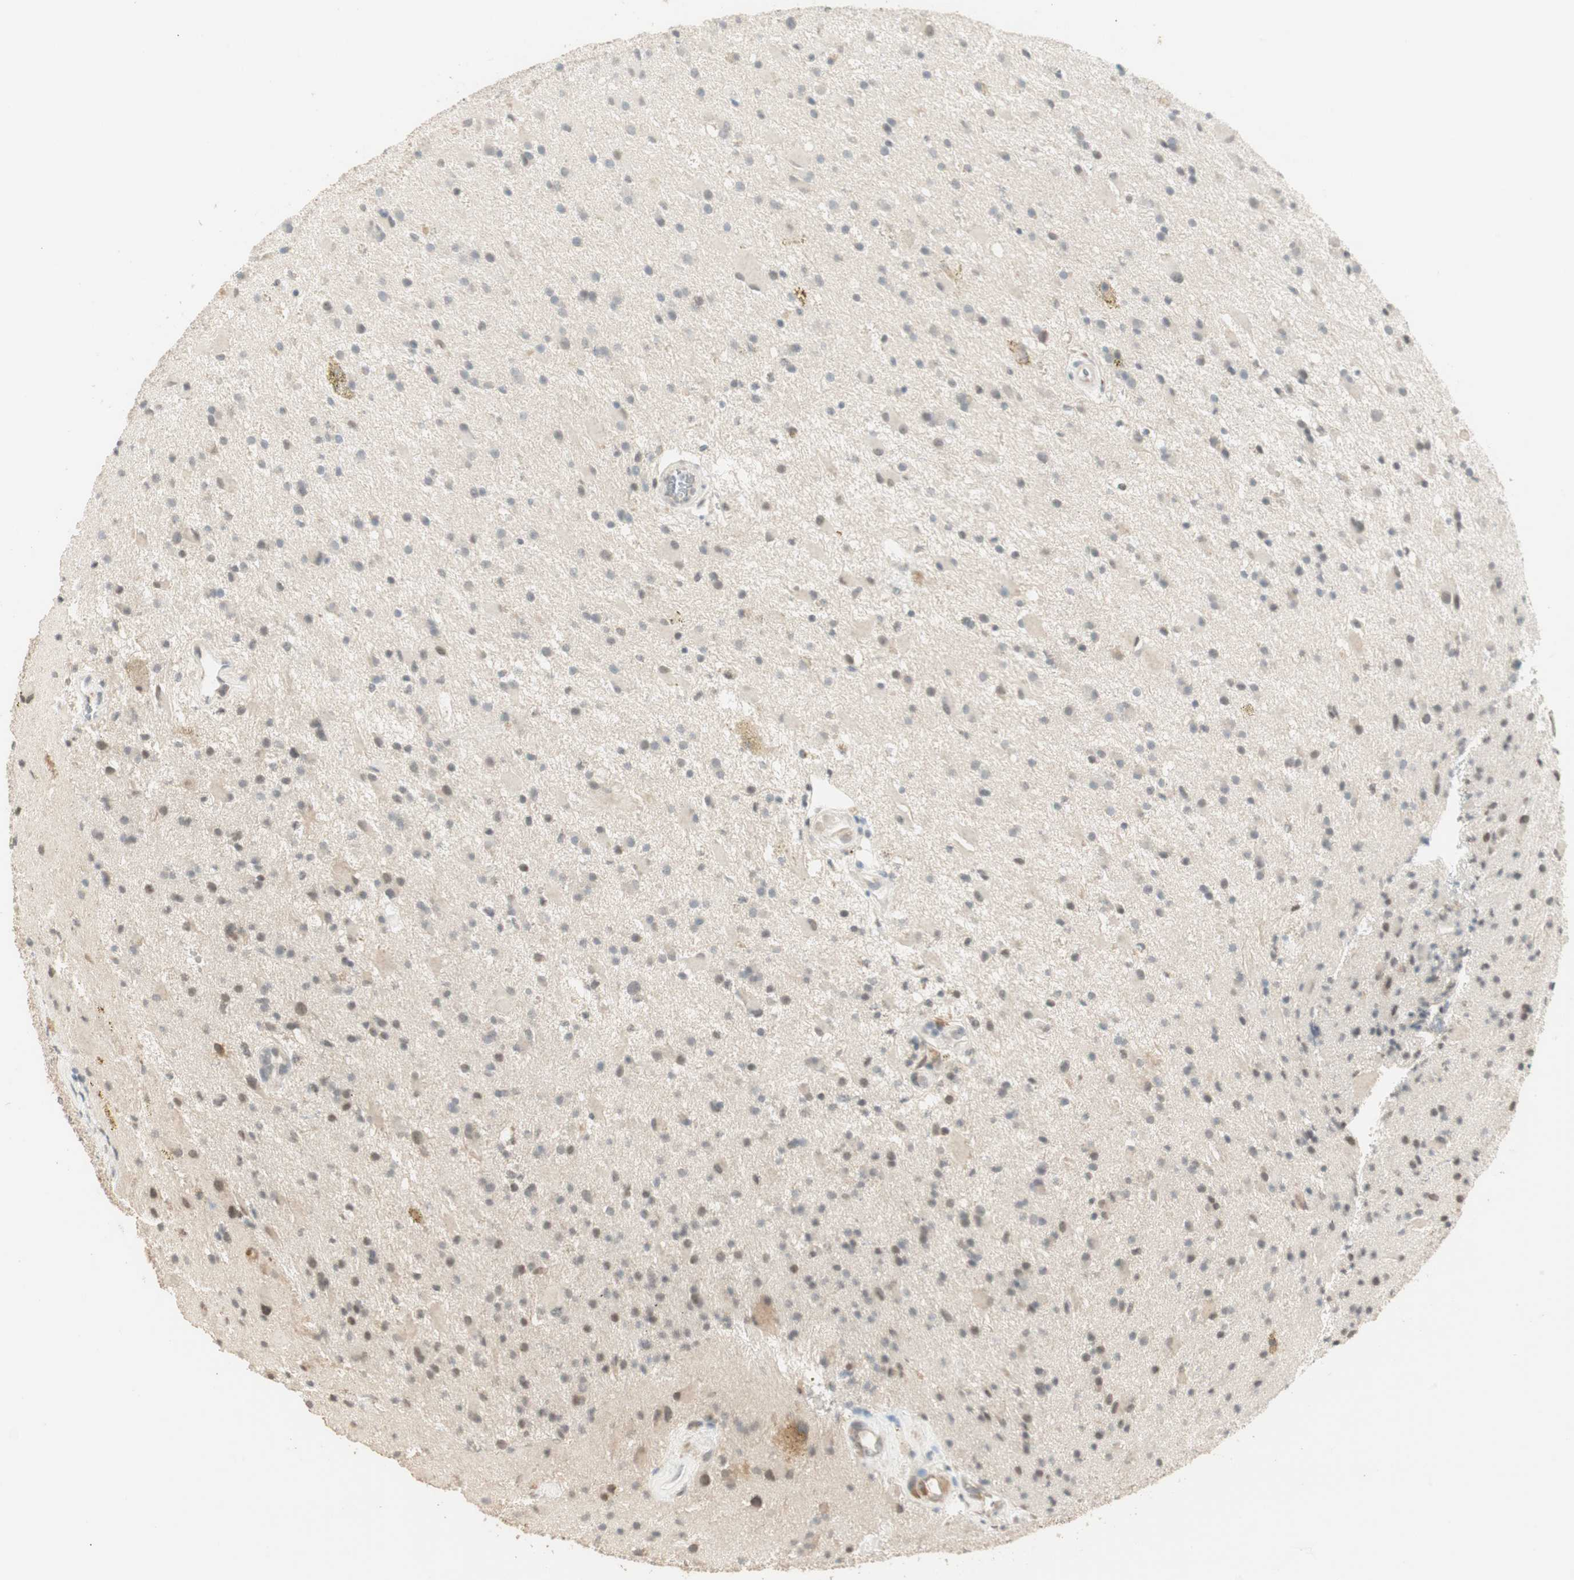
{"staining": {"intensity": "moderate", "quantity": "25%-75%", "location": "cytoplasmic/membranous"}, "tissue": "glioma", "cell_type": "Tumor cells", "image_type": "cancer", "snomed": [{"axis": "morphology", "description": "Glioma, malignant, Low grade"}, {"axis": "topography", "description": "Brain"}], "caption": "Human glioma stained for a protein (brown) demonstrates moderate cytoplasmic/membranous positive positivity in about 25%-75% of tumor cells.", "gene": "TASOR", "patient": {"sex": "male", "age": 58}}